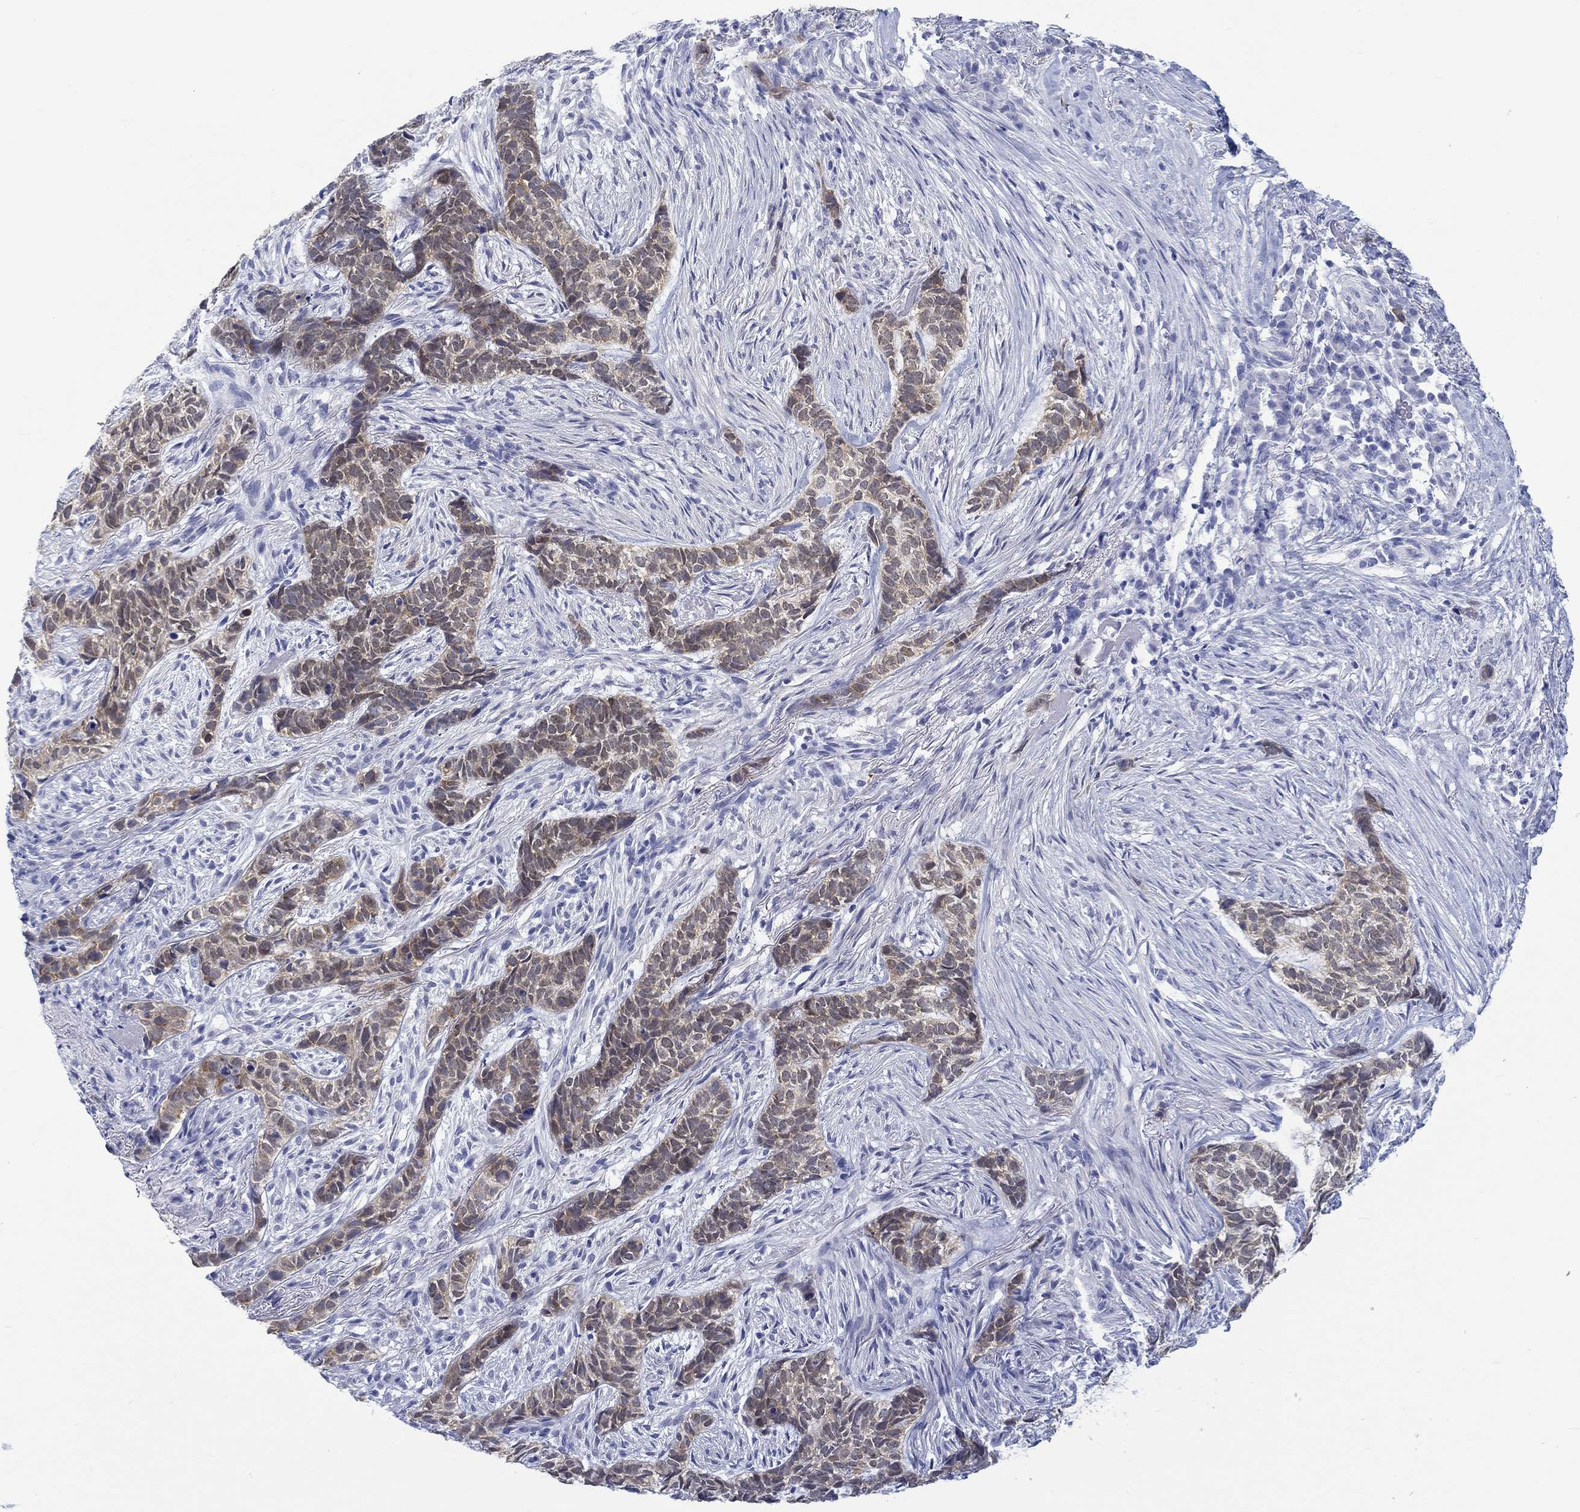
{"staining": {"intensity": "weak", "quantity": ">75%", "location": "cytoplasmic/membranous"}, "tissue": "skin cancer", "cell_type": "Tumor cells", "image_type": "cancer", "snomed": [{"axis": "morphology", "description": "Basal cell carcinoma"}, {"axis": "topography", "description": "Skin"}], "caption": "About >75% of tumor cells in skin basal cell carcinoma demonstrate weak cytoplasmic/membranous protein expression as visualized by brown immunohistochemical staining.", "gene": "MSI1", "patient": {"sex": "female", "age": 69}}